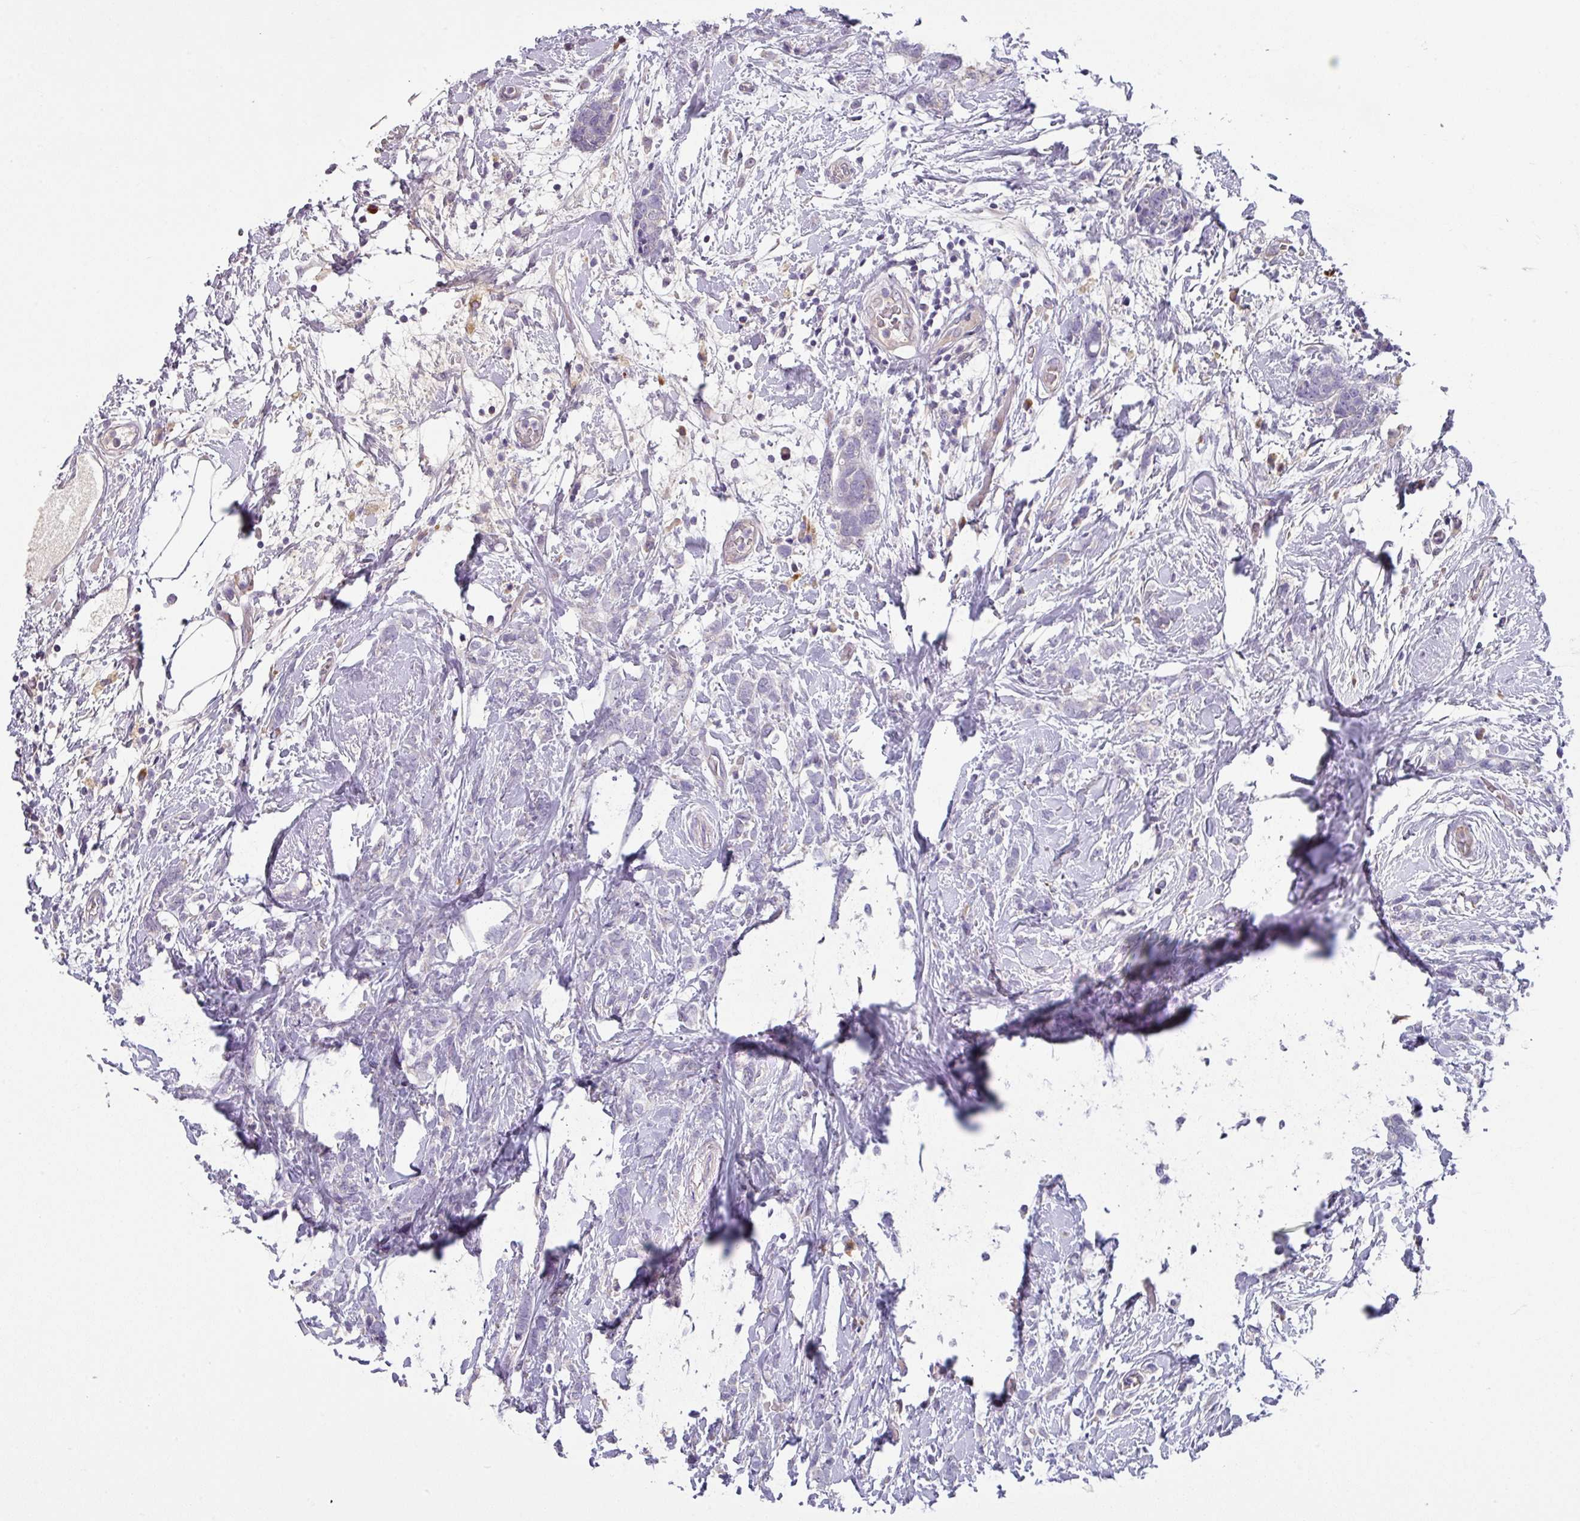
{"staining": {"intensity": "negative", "quantity": "none", "location": "none"}, "tissue": "breast cancer", "cell_type": "Tumor cells", "image_type": "cancer", "snomed": [{"axis": "morphology", "description": "Lobular carcinoma"}, {"axis": "topography", "description": "Breast"}], "caption": "Breast lobular carcinoma stained for a protein using IHC exhibits no expression tumor cells.", "gene": "KLHL3", "patient": {"sex": "female", "age": 58}}